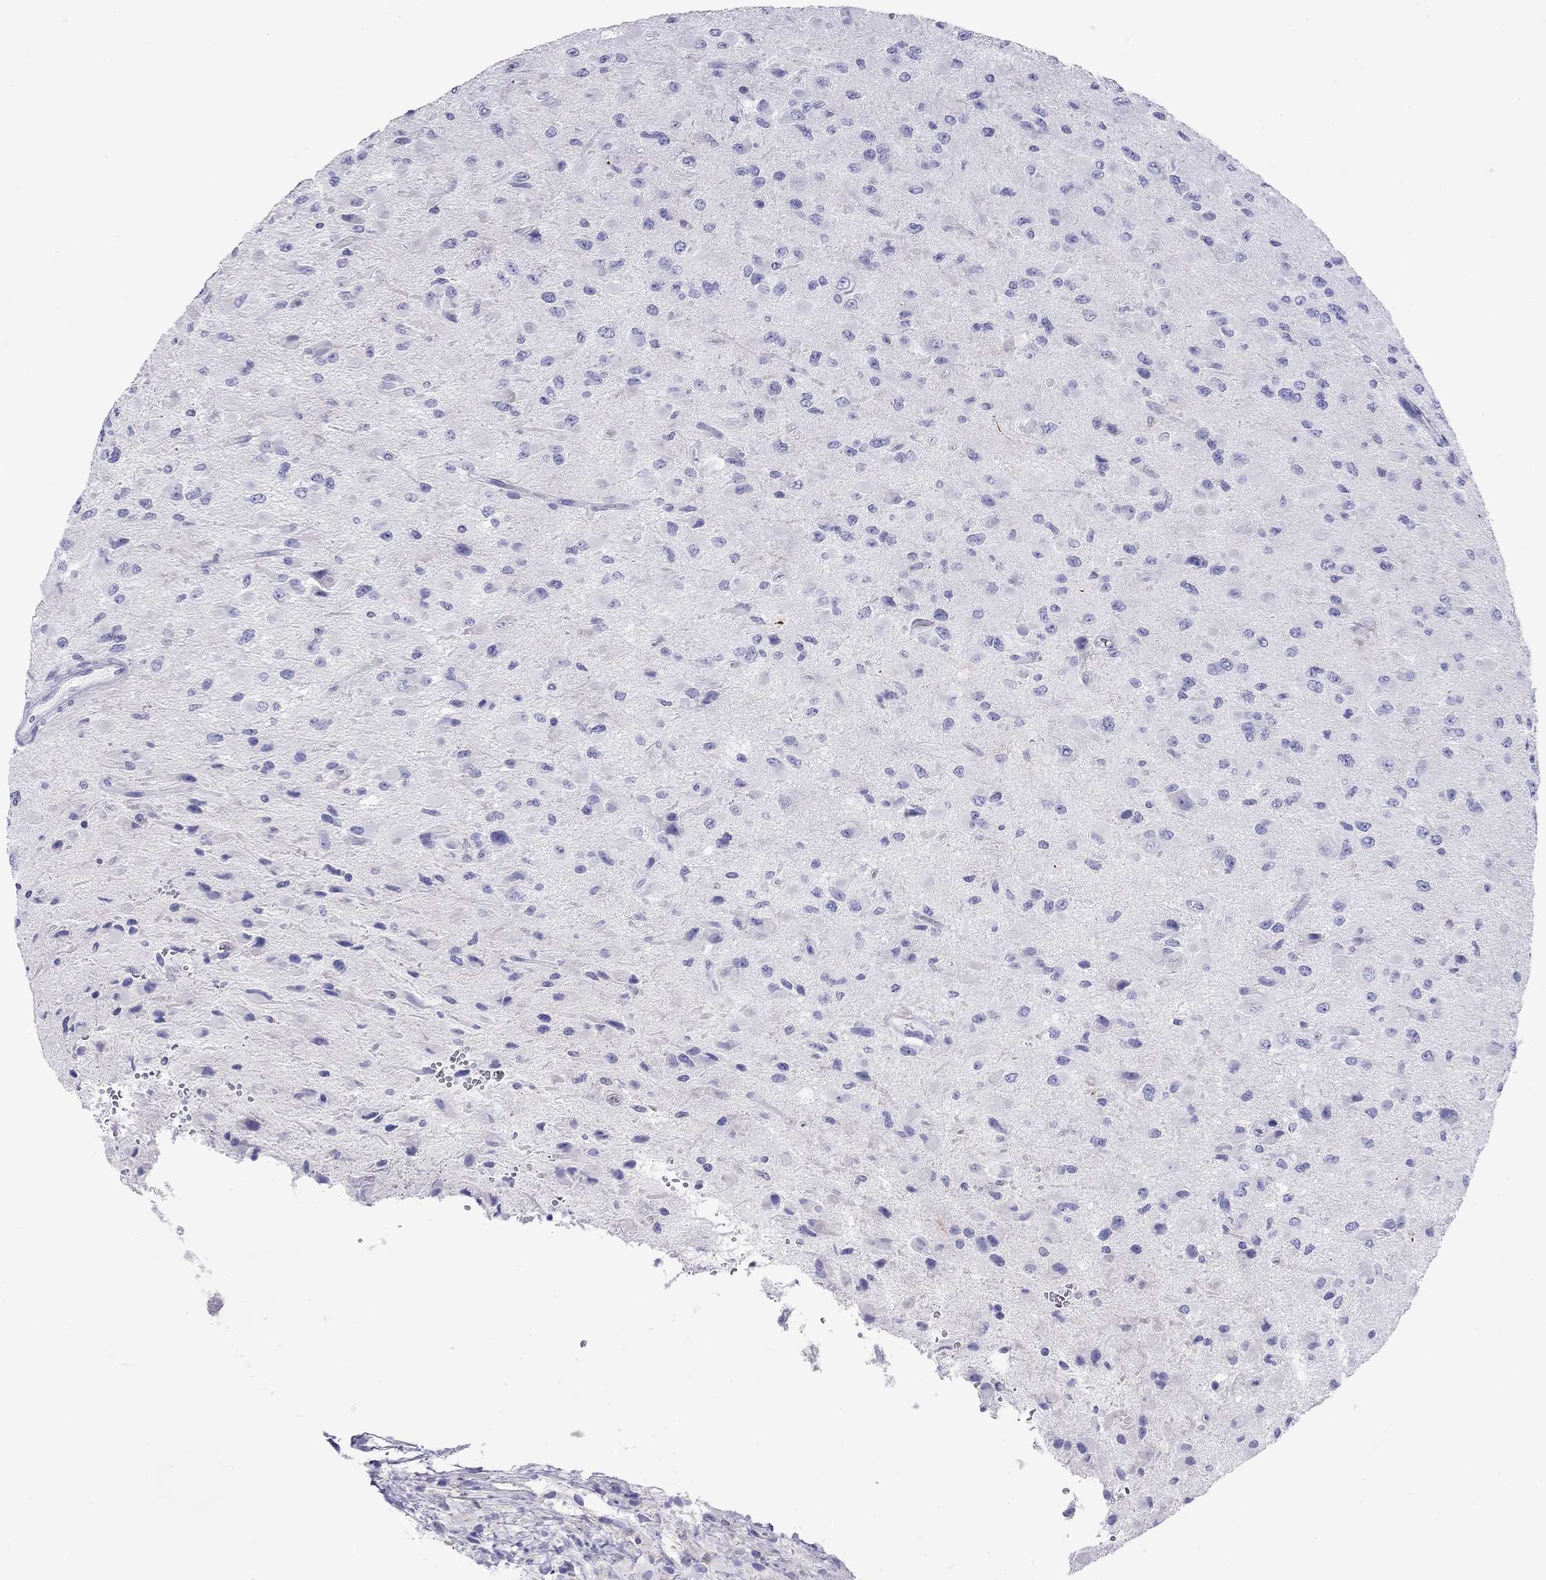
{"staining": {"intensity": "negative", "quantity": "none", "location": "none"}, "tissue": "glioma", "cell_type": "Tumor cells", "image_type": "cancer", "snomed": [{"axis": "morphology", "description": "Glioma, malignant, High grade"}, {"axis": "topography", "description": "Cerebral cortex"}], "caption": "Human glioma stained for a protein using immunohistochemistry reveals no positivity in tumor cells.", "gene": "HLA-DQB2", "patient": {"sex": "male", "age": 35}}